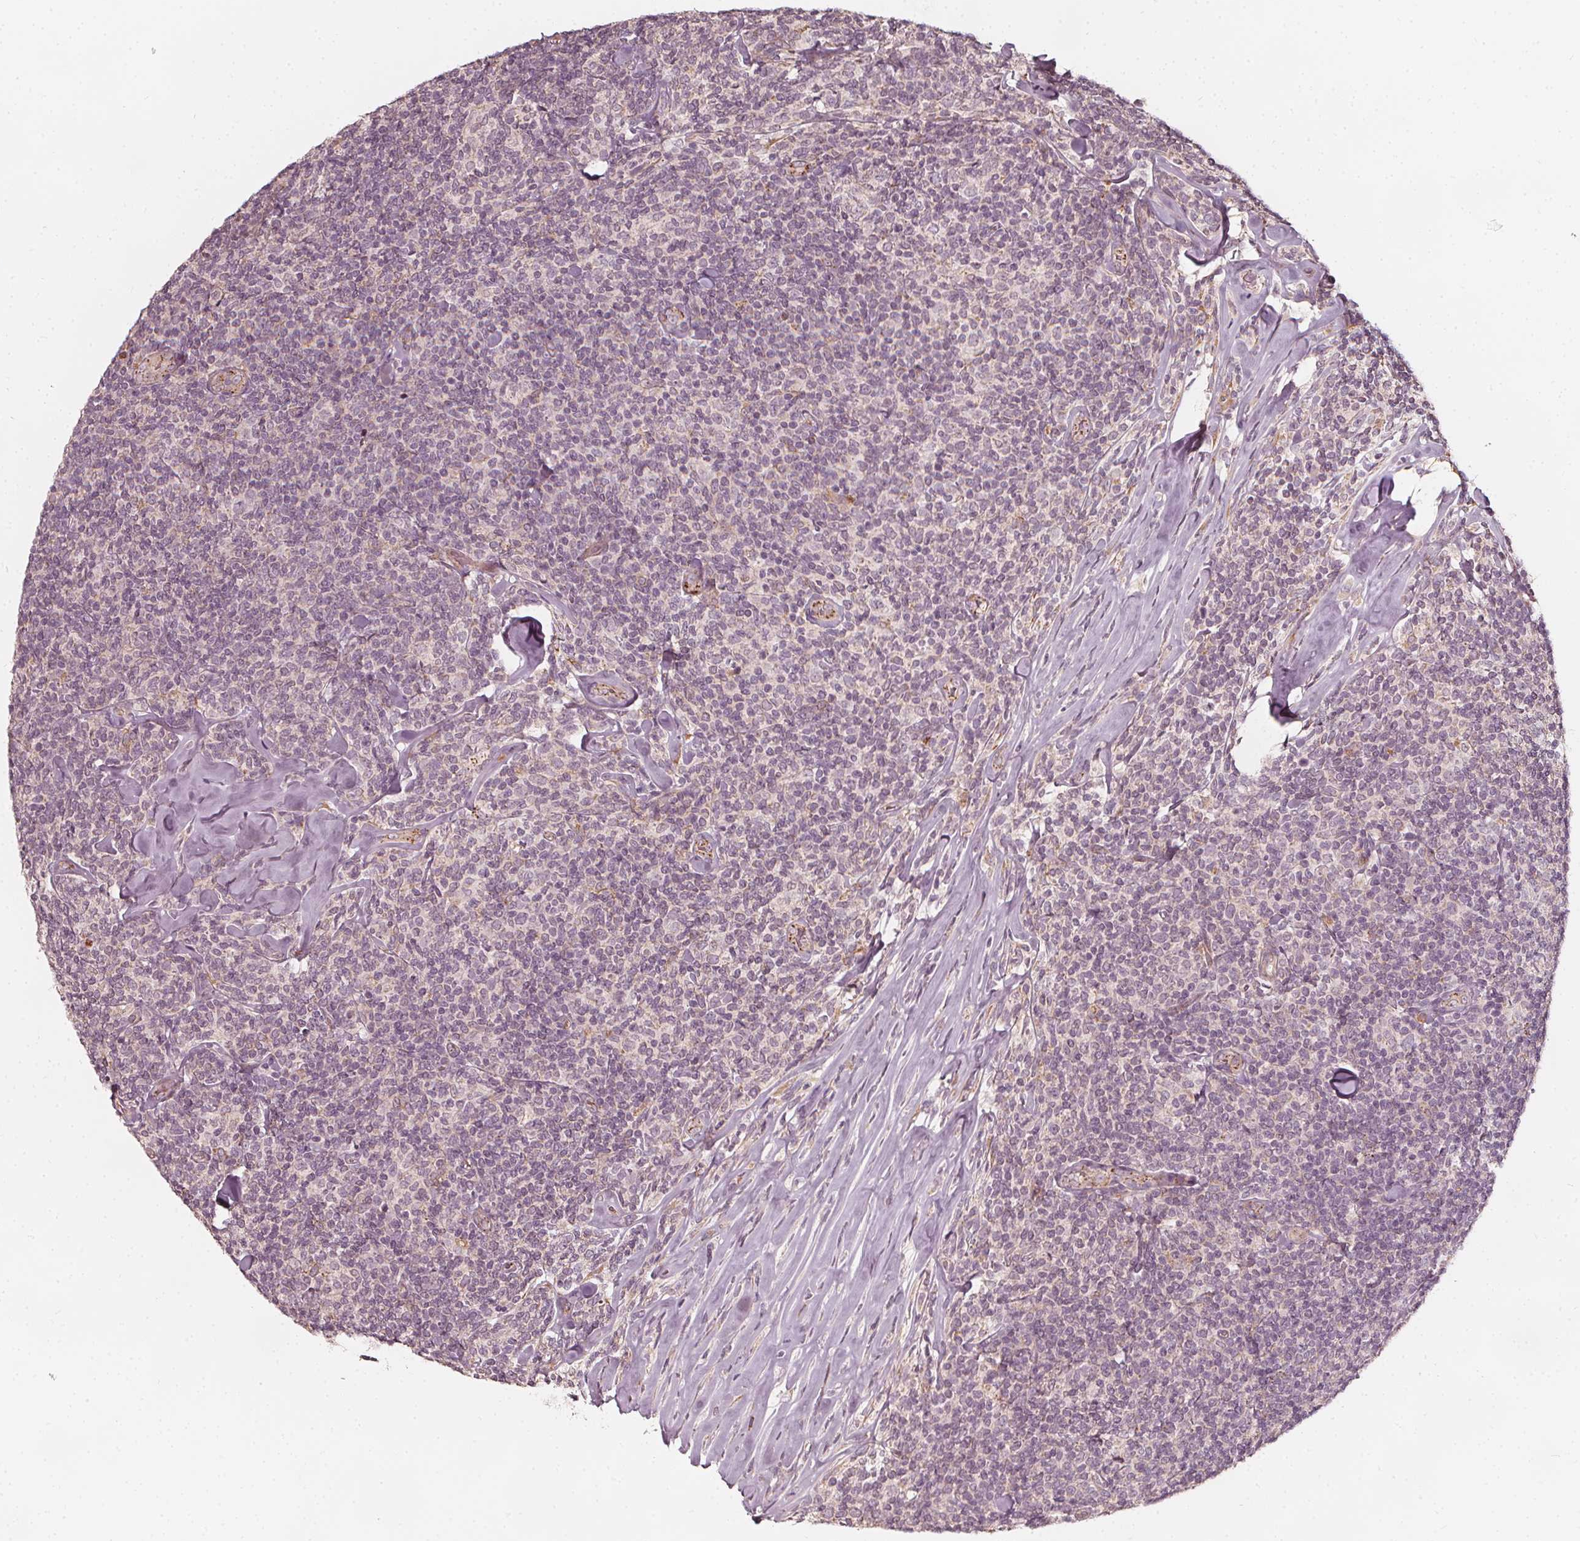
{"staining": {"intensity": "negative", "quantity": "none", "location": "none"}, "tissue": "lymphoma", "cell_type": "Tumor cells", "image_type": "cancer", "snomed": [{"axis": "morphology", "description": "Malignant lymphoma, non-Hodgkin's type, Low grade"}, {"axis": "topography", "description": "Lymph node"}], "caption": "Tumor cells are negative for brown protein staining in lymphoma.", "gene": "NPC1L1", "patient": {"sex": "female", "age": 56}}